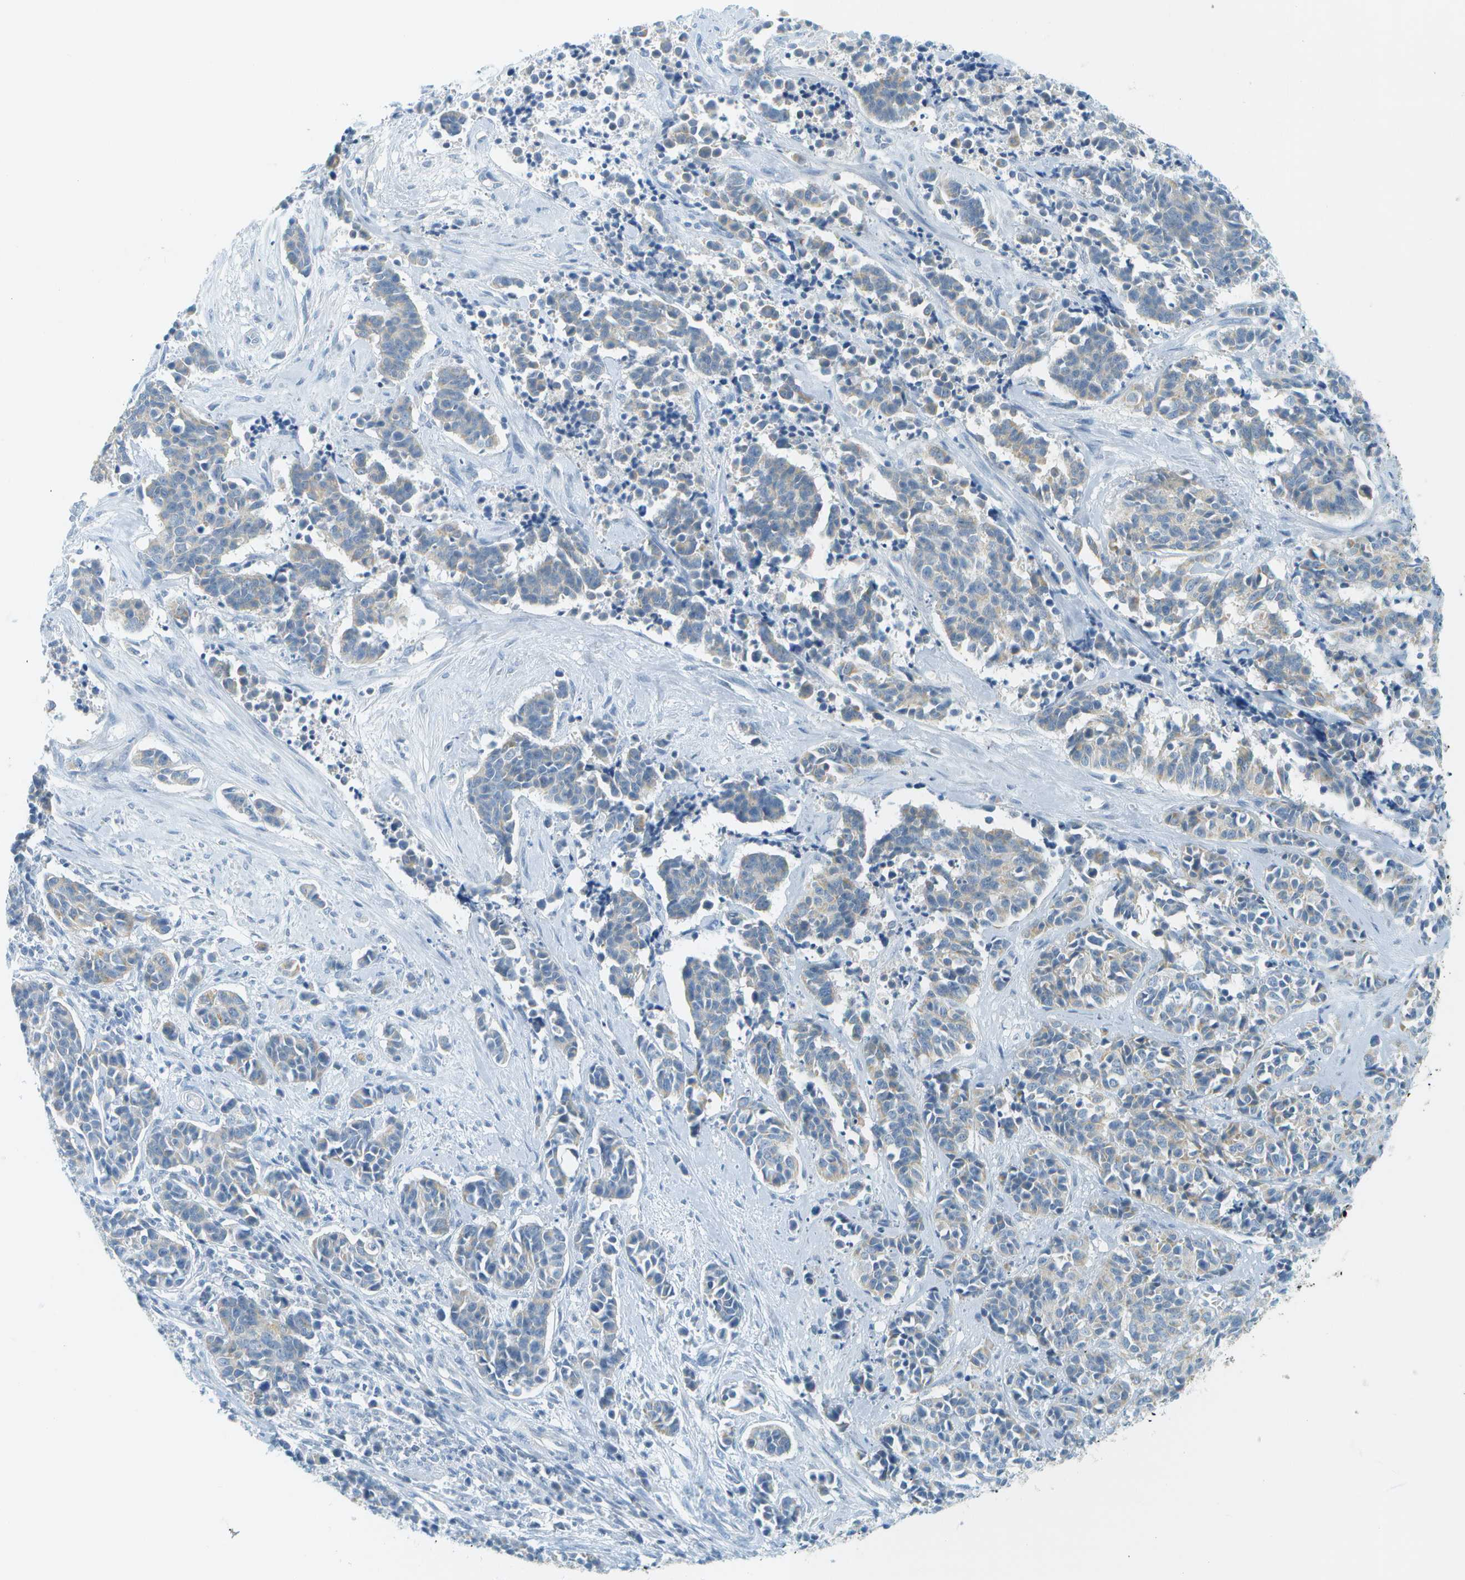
{"staining": {"intensity": "weak", "quantity": "<25%", "location": "cytoplasmic/membranous"}, "tissue": "cervical cancer", "cell_type": "Tumor cells", "image_type": "cancer", "snomed": [{"axis": "morphology", "description": "Squamous cell carcinoma, NOS"}, {"axis": "topography", "description": "Cervix"}], "caption": "DAB (3,3'-diaminobenzidine) immunohistochemical staining of human squamous cell carcinoma (cervical) shows no significant expression in tumor cells. (DAB IHC visualized using brightfield microscopy, high magnification).", "gene": "SMYD5", "patient": {"sex": "female", "age": 35}}